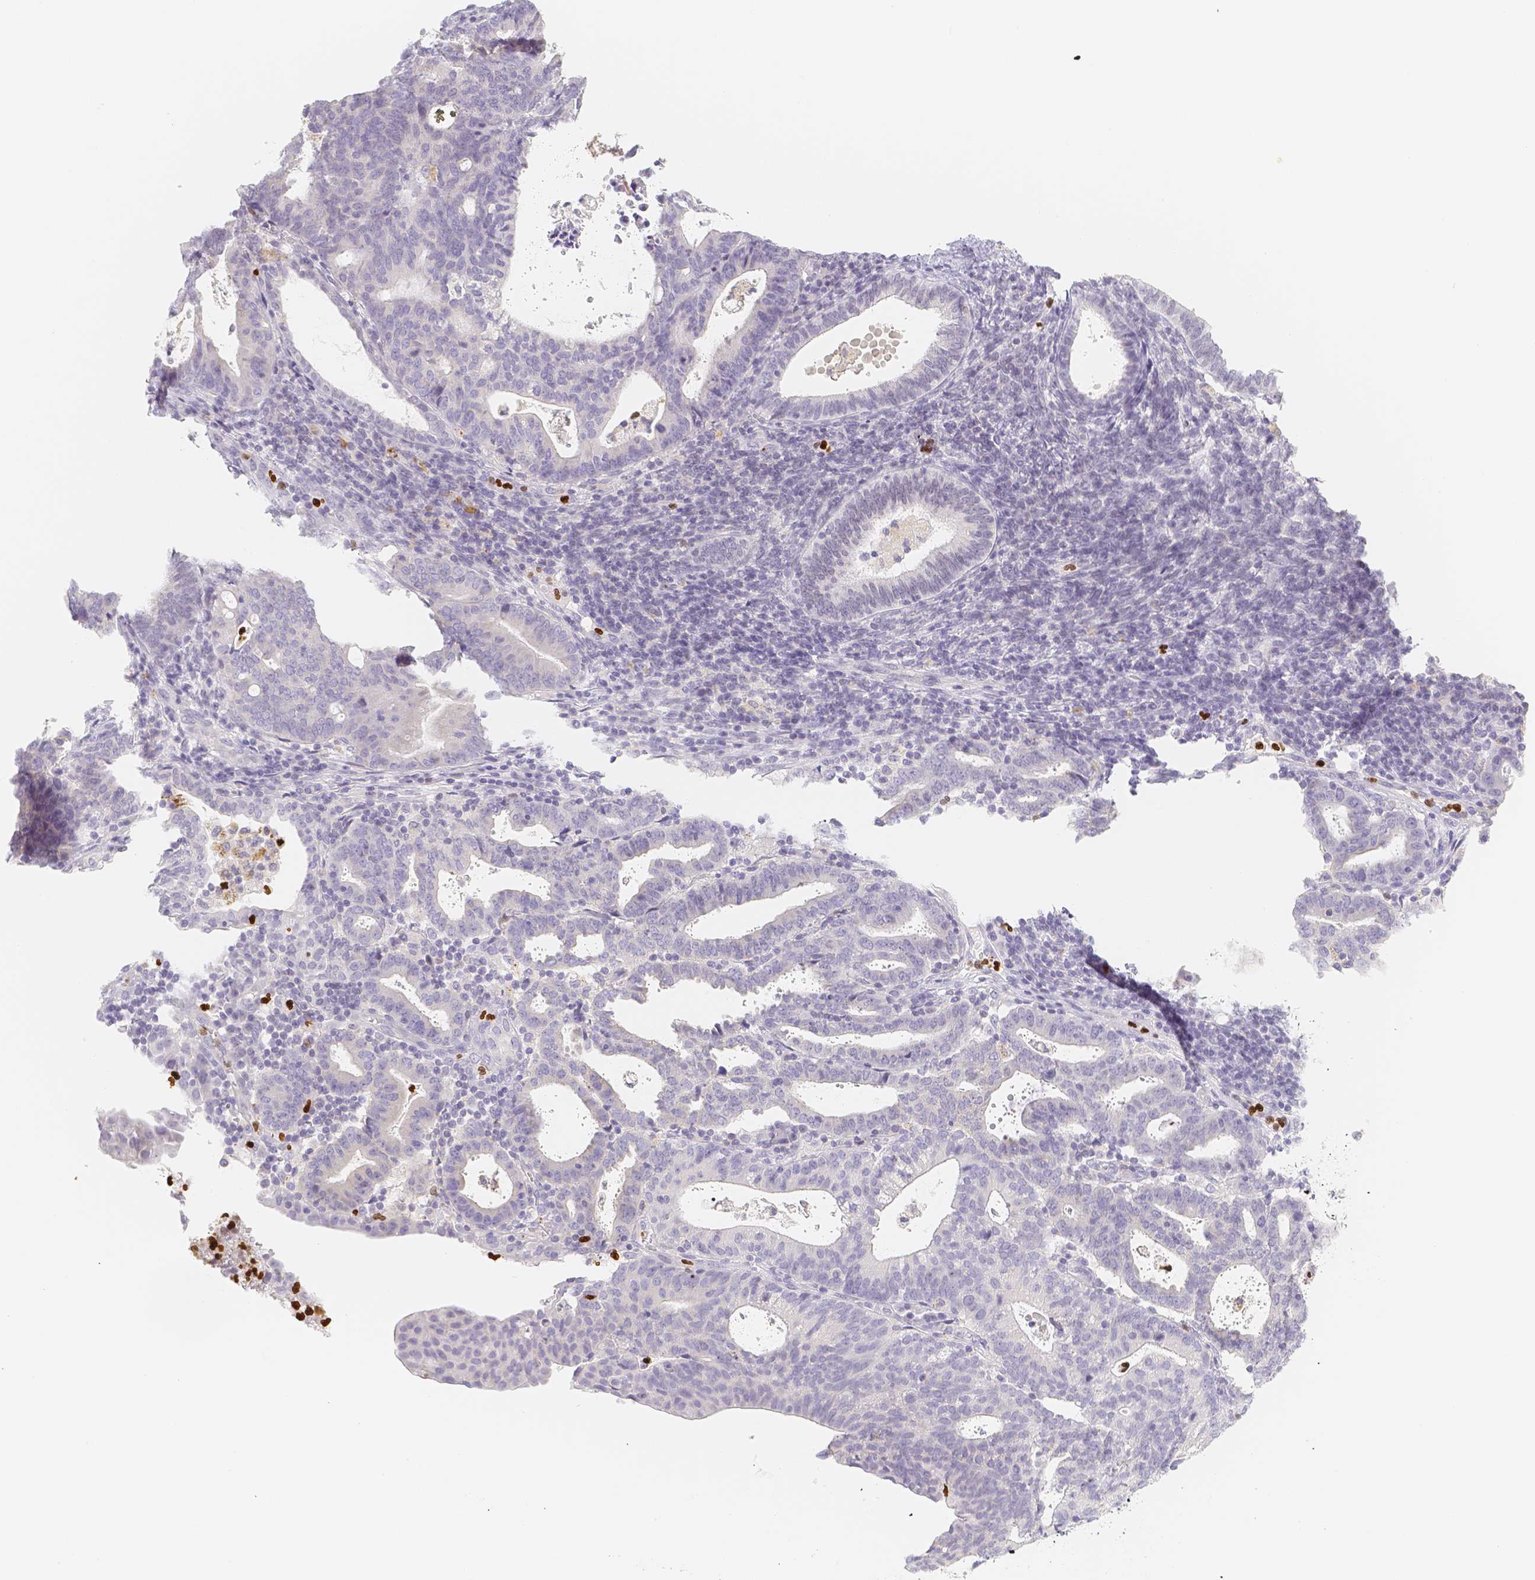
{"staining": {"intensity": "negative", "quantity": "none", "location": "none"}, "tissue": "endometrial cancer", "cell_type": "Tumor cells", "image_type": "cancer", "snomed": [{"axis": "morphology", "description": "Adenocarcinoma, NOS"}, {"axis": "topography", "description": "Uterus"}], "caption": "This is an immunohistochemistry histopathology image of adenocarcinoma (endometrial). There is no expression in tumor cells.", "gene": "PADI4", "patient": {"sex": "female", "age": 83}}